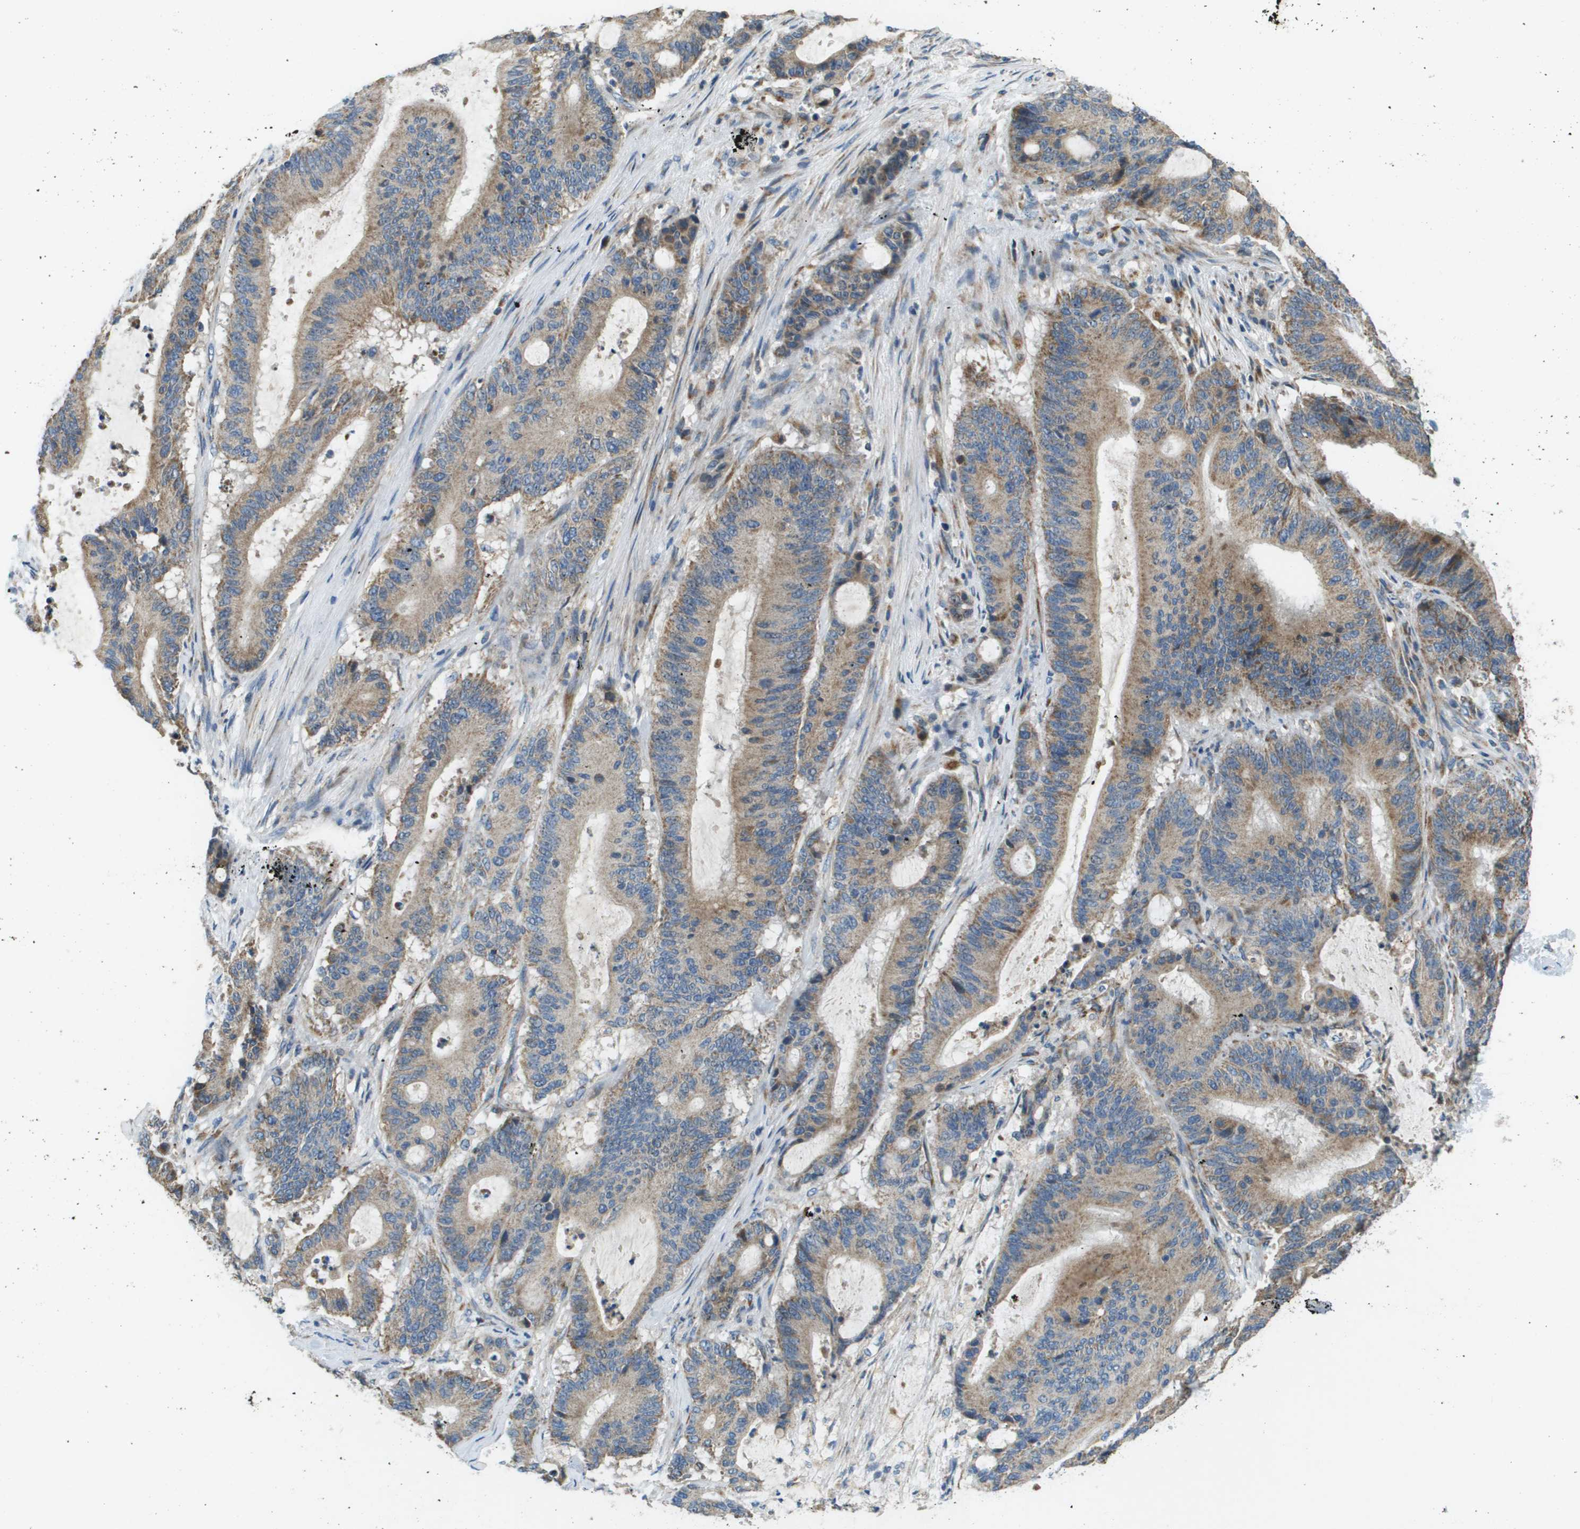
{"staining": {"intensity": "moderate", "quantity": ">75%", "location": "cytoplasmic/membranous"}, "tissue": "liver cancer", "cell_type": "Tumor cells", "image_type": "cancer", "snomed": [{"axis": "morphology", "description": "Cholangiocarcinoma"}, {"axis": "topography", "description": "Liver"}], "caption": "Immunohistochemical staining of human cholangiocarcinoma (liver) reveals medium levels of moderate cytoplasmic/membranous positivity in approximately >75% of tumor cells.", "gene": "NRK", "patient": {"sex": "female", "age": 73}}